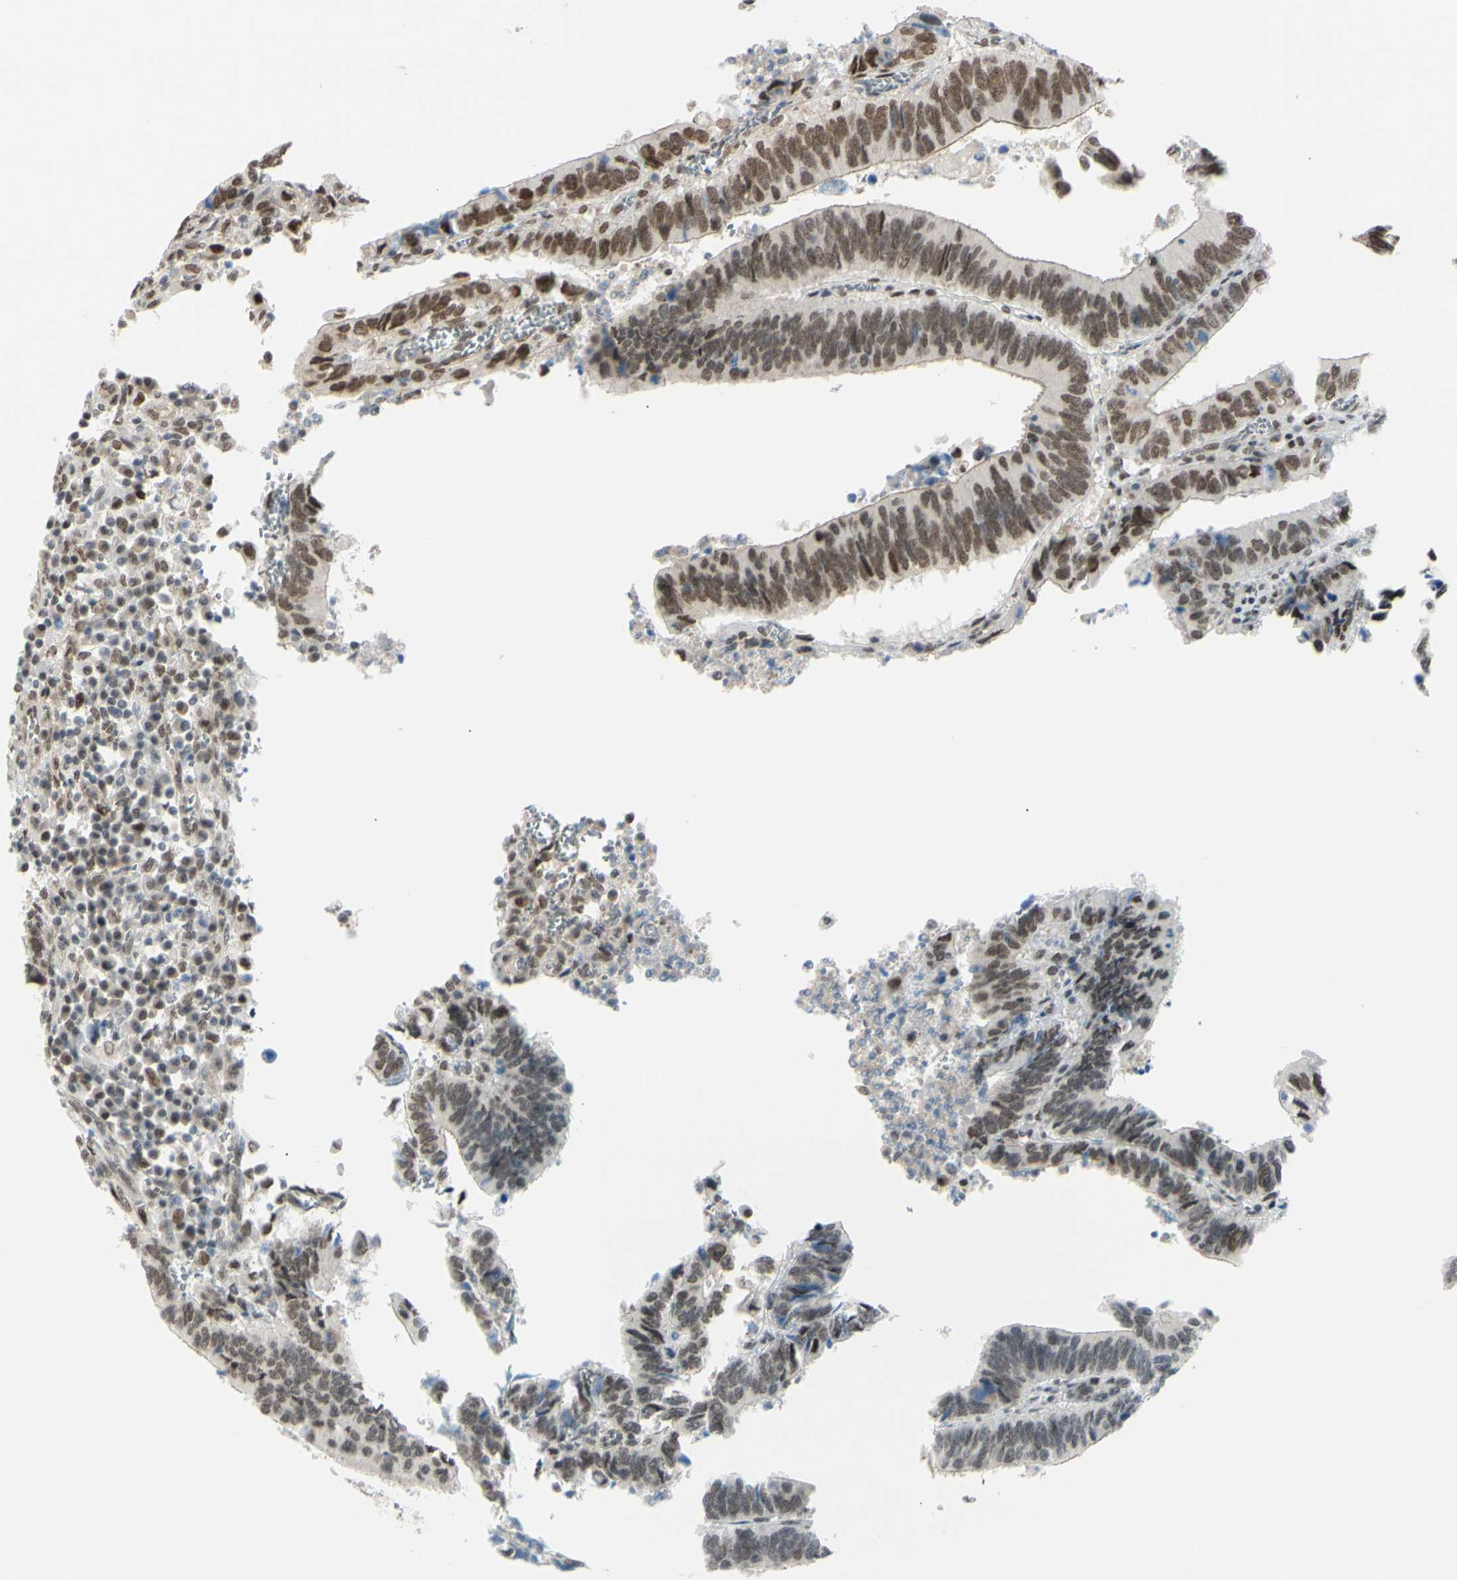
{"staining": {"intensity": "weak", "quantity": "25%-75%", "location": "nuclear"}, "tissue": "colorectal cancer", "cell_type": "Tumor cells", "image_type": "cancer", "snomed": [{"axis": "morphology", "description": "Adenocarcinoma, NOS"}, {"axis": "topography", "description": "Colon"}], "caption": "Immunohistochemistry (IHC) photomicrograph of human adenocarcinoma (colorectal) stained for a protein (brown), which shows low levels of weak nuclear expression in about 25%-75% of tumor cells.", "gene": "SUFU", "patient": {"sex": "male", "age": 72}}